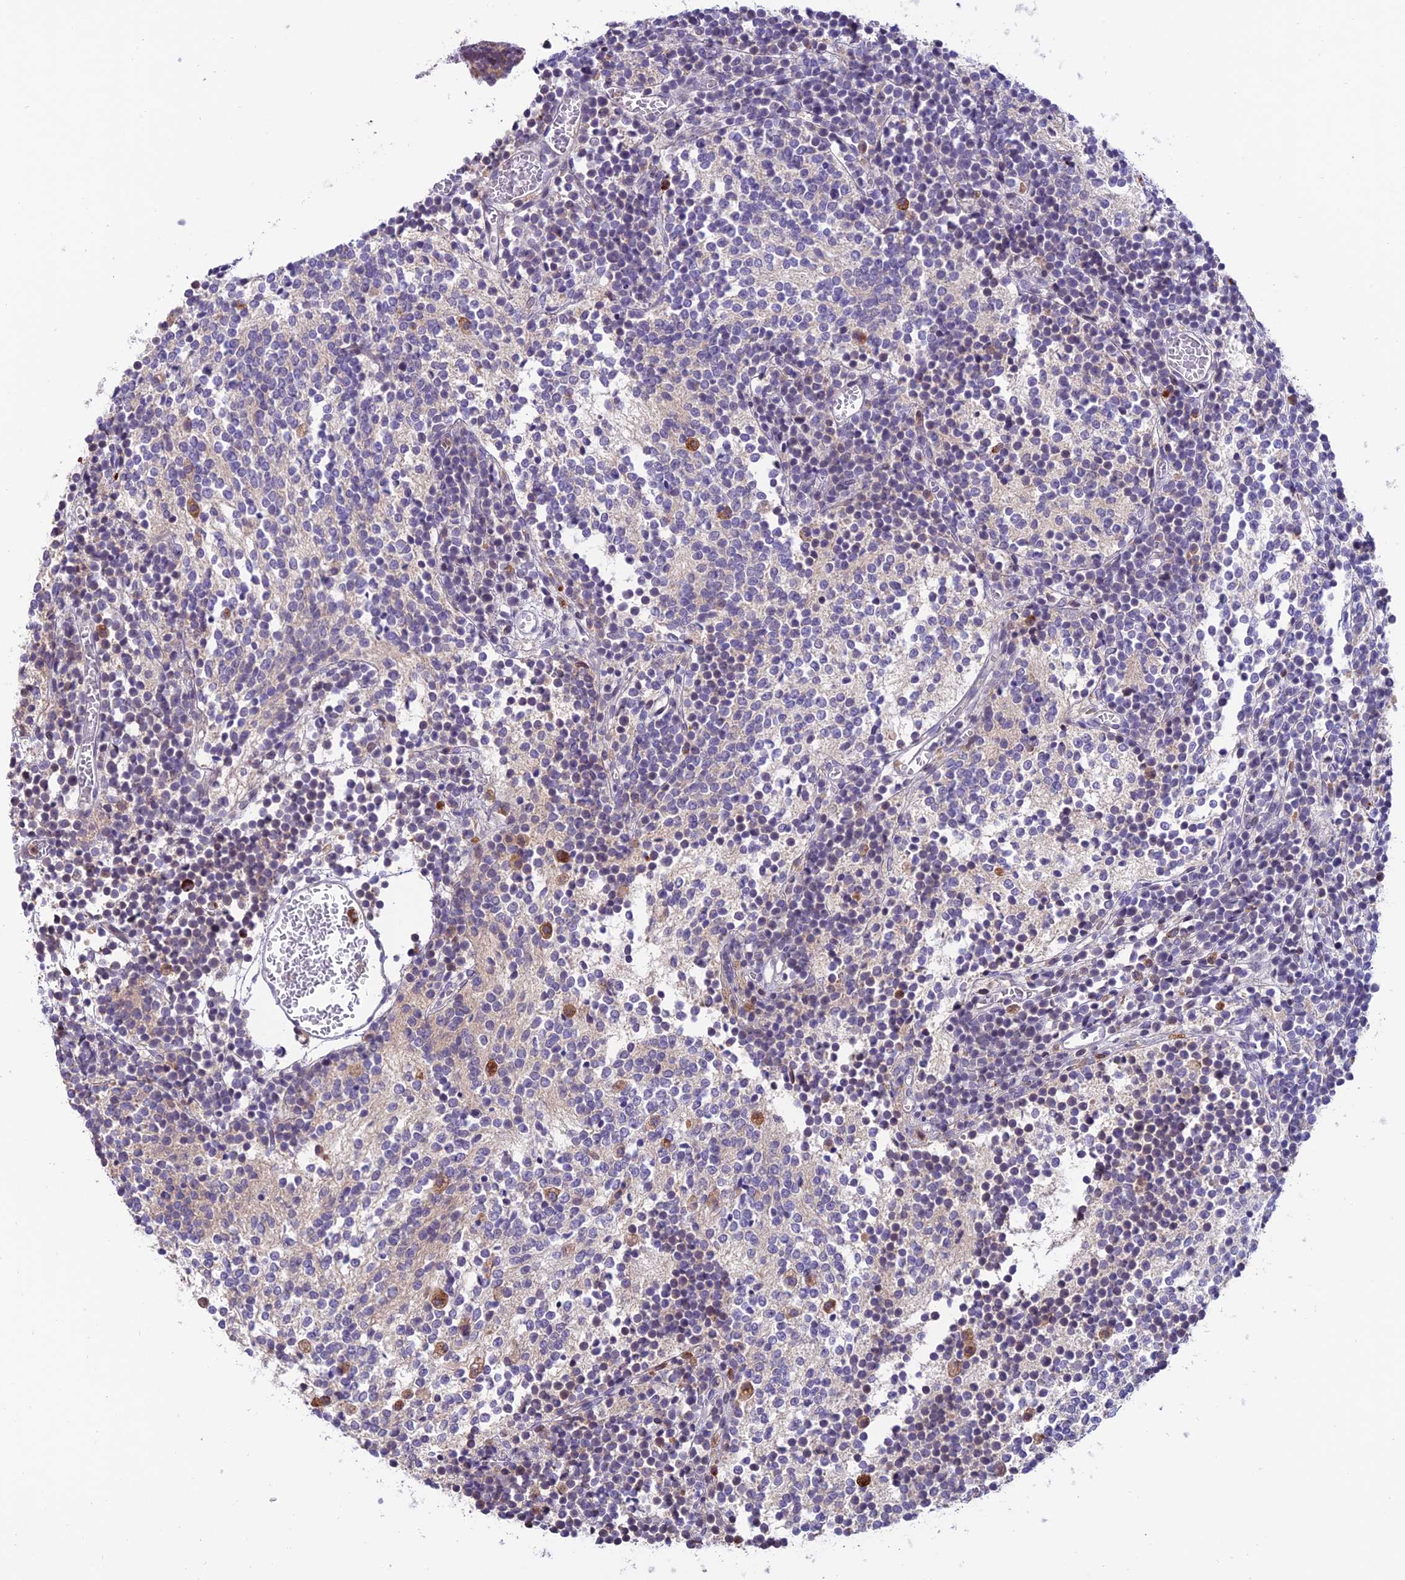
{"staining": {"intensity": "negative", "quantity": "none", "location": "none"}, "tissue": "glioma", "cell_type": "Tumor cells", "image_type": "cancer", "snomed": [{"axis": "morphology", "description": "Glioma, malignant, Low grade"}, {"axis": "topography", "description": "Brain"}], "caption": "IHC micrograph of neoplastic tissue: glioma stained with DAB (3,3'-diaminobenzidine) shows no significant protein positivity in tumor cells.", "gene": "ARHGEF18", "patient": {"sex": "female", "age": 1}}